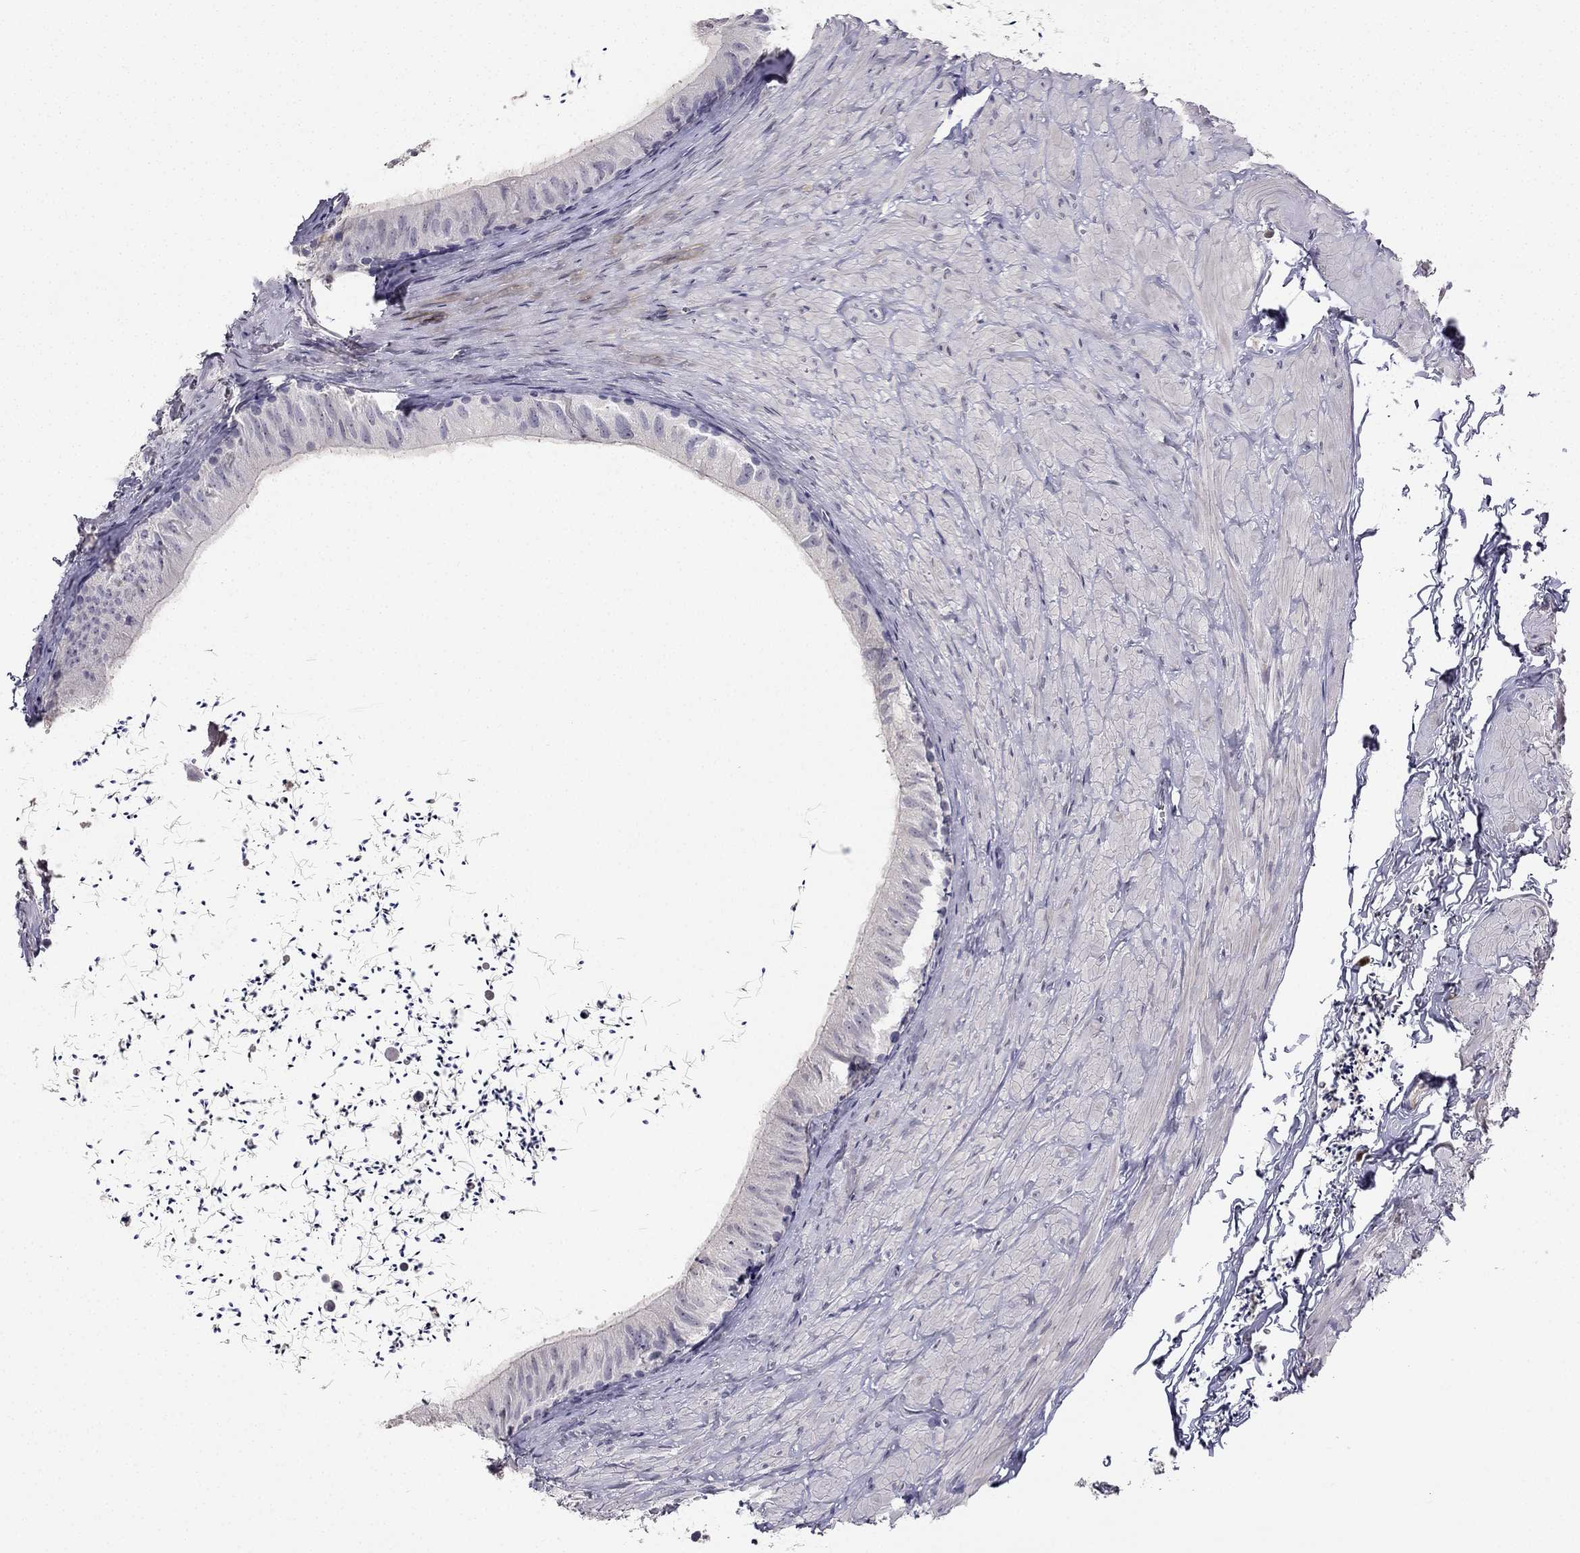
{"staining": {"intensity": "negative", "quantity": "none", "location": "none"}, "tissue": "epididymis", "cell_type": "Glandular cells", "image_type": "normal", "snomed": [{"axis": "morphology", "description": "Normal tissue, NOS"}, {"axis": "topography", "description": "Epididymis"}], "caption": "DAB (3,3'-diaminobenzidine) immunohistochemical staining of normal epididymis reveals no significant staining in glandular cells.", "gene": "CALB2", "patient": {"sex": "male", "age": 32}}